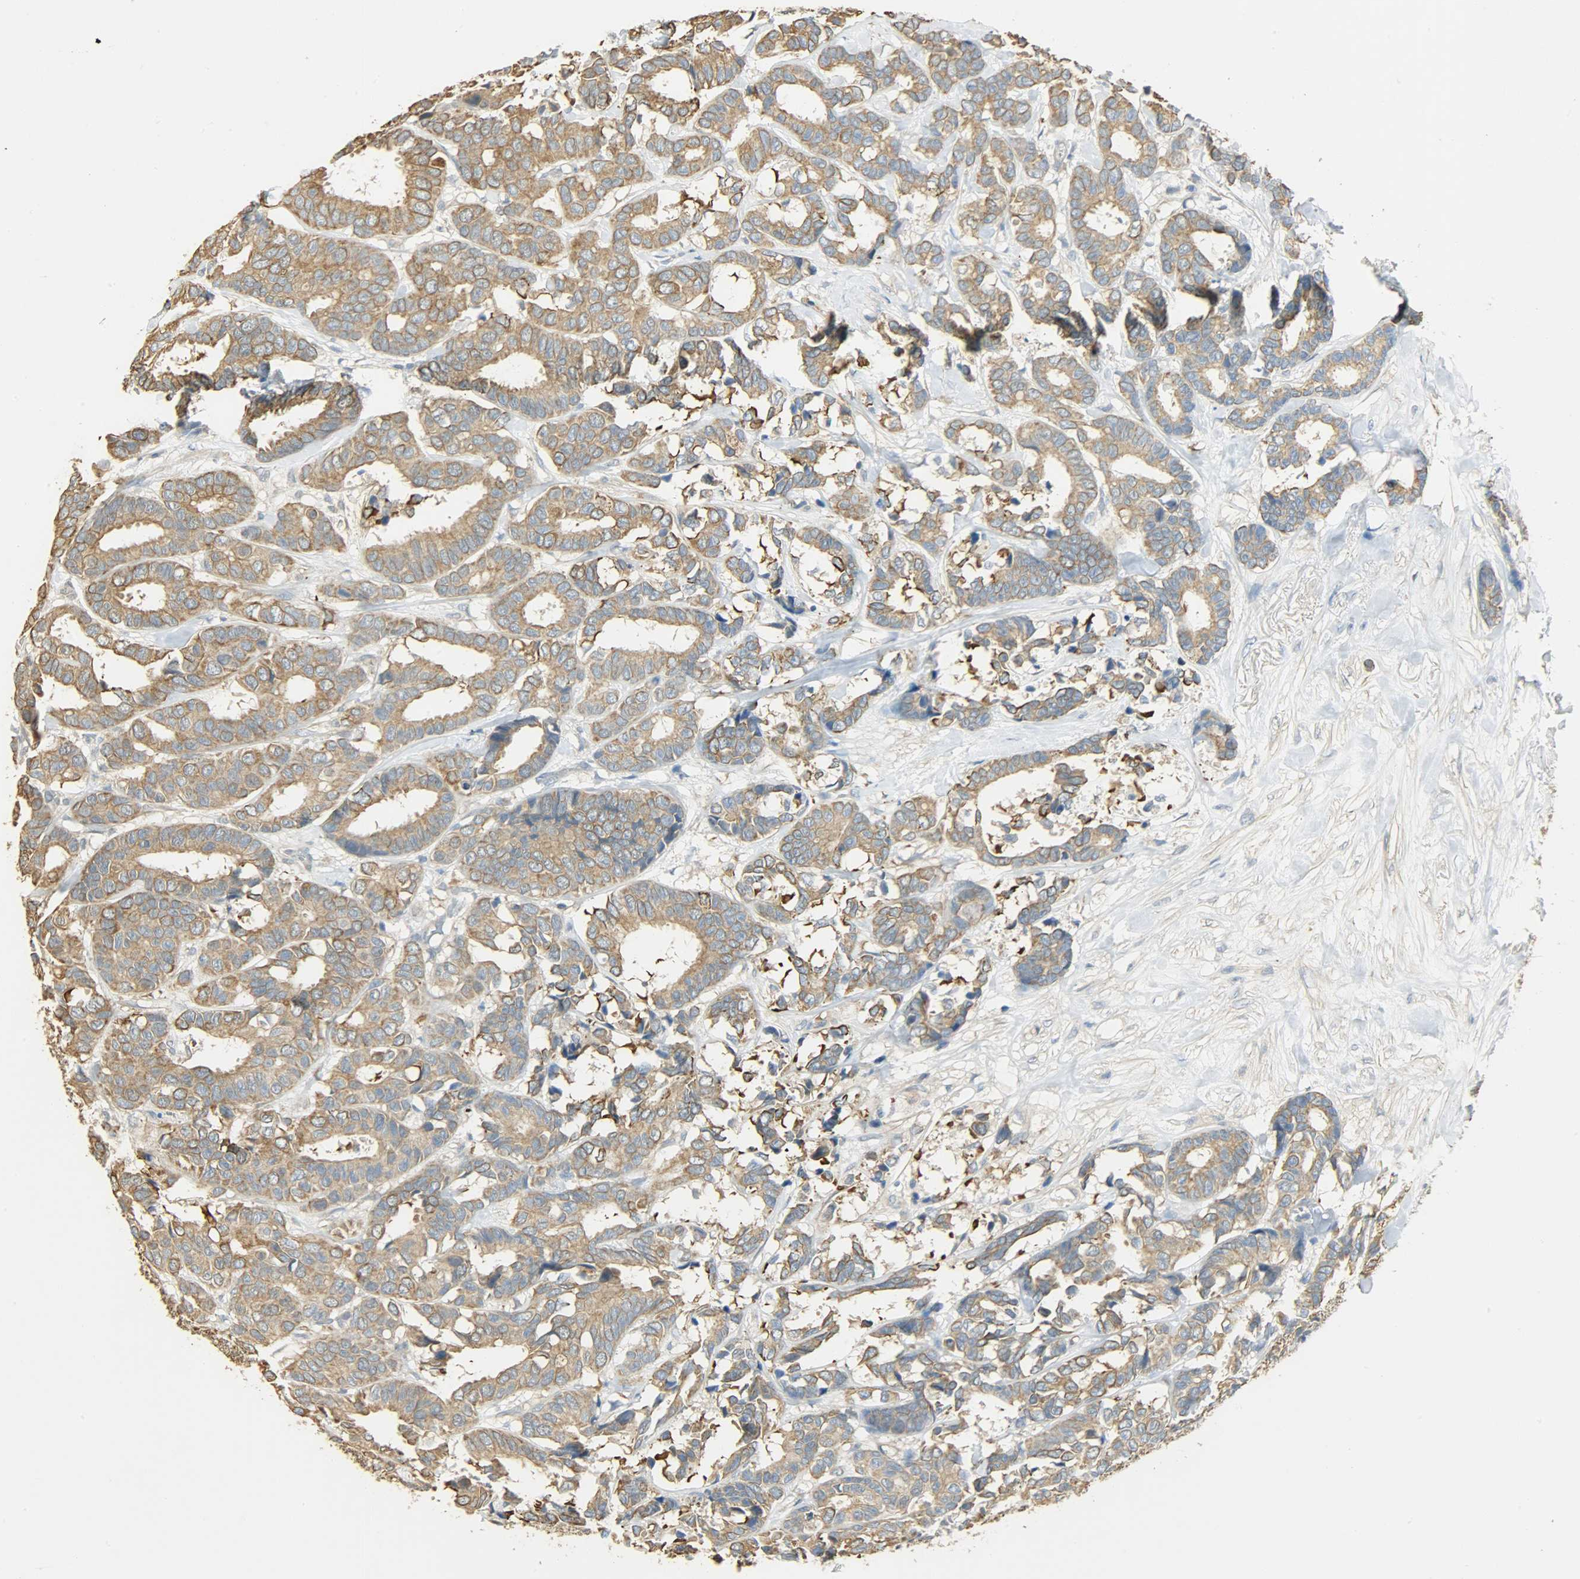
{"staining": {"intensity": "moderate", "quantity": ">75%", "location": "cytoplasmic/membranous"}, "tissue": "breast cancer", "cell_type": "Tumor cells", "image_type": "cancer", "snomed": [{"axis": "morphology", "description": "Duct carcinoma"}, {"axis": "topography", "description": "Breast"}], "caption": "Tumor cells show moderate cytoplasmic/membranous positivity in about >75% of cells in breast invasive ductal carcinoma. (DAB = brown stain, brightfield microscopy at high magnification).", "gene": "USP13", "patient": {"sex": "female", "age": 87}}